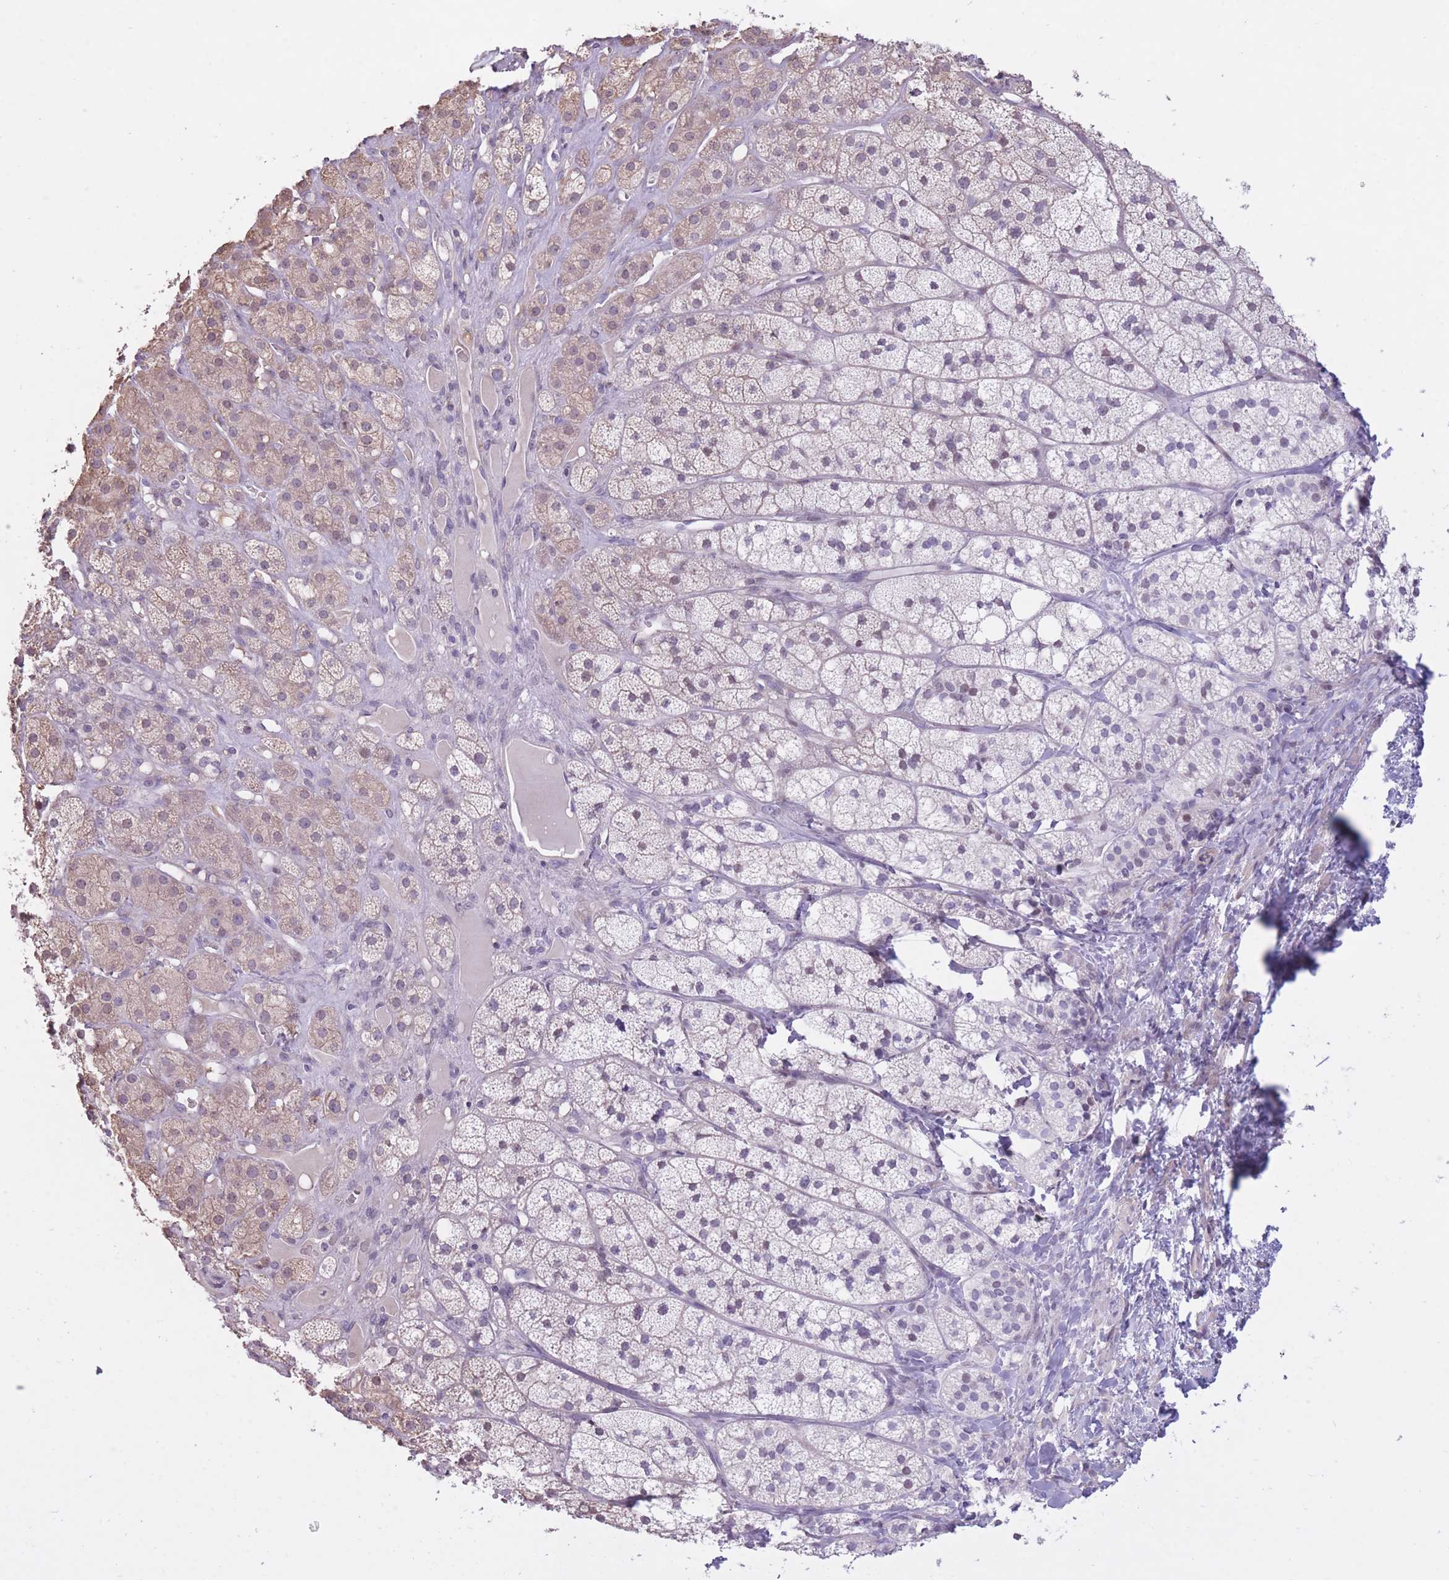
{"staining": {"intensity": "weak", "quantity": "25%-75%", "location": "cytoplasmic/membranous"}, "tissue": "adrenal gland", "cell_type": "Glandular cells", "image_type": "normal", "snomed": [{"axis": "morphology", "description": "Normal tissue, NOS"}, {"axis": "topography", "description": "Adrenal gland"}], "caption": "Protein staining displays weak cytoplasmic/membranous positivity in about 25%-75% of glandular cells in benign adrenal gland. Nuclei are stained in blue.", "gene": "WDR70", "patient": {"sex": "female", "age": 52}}